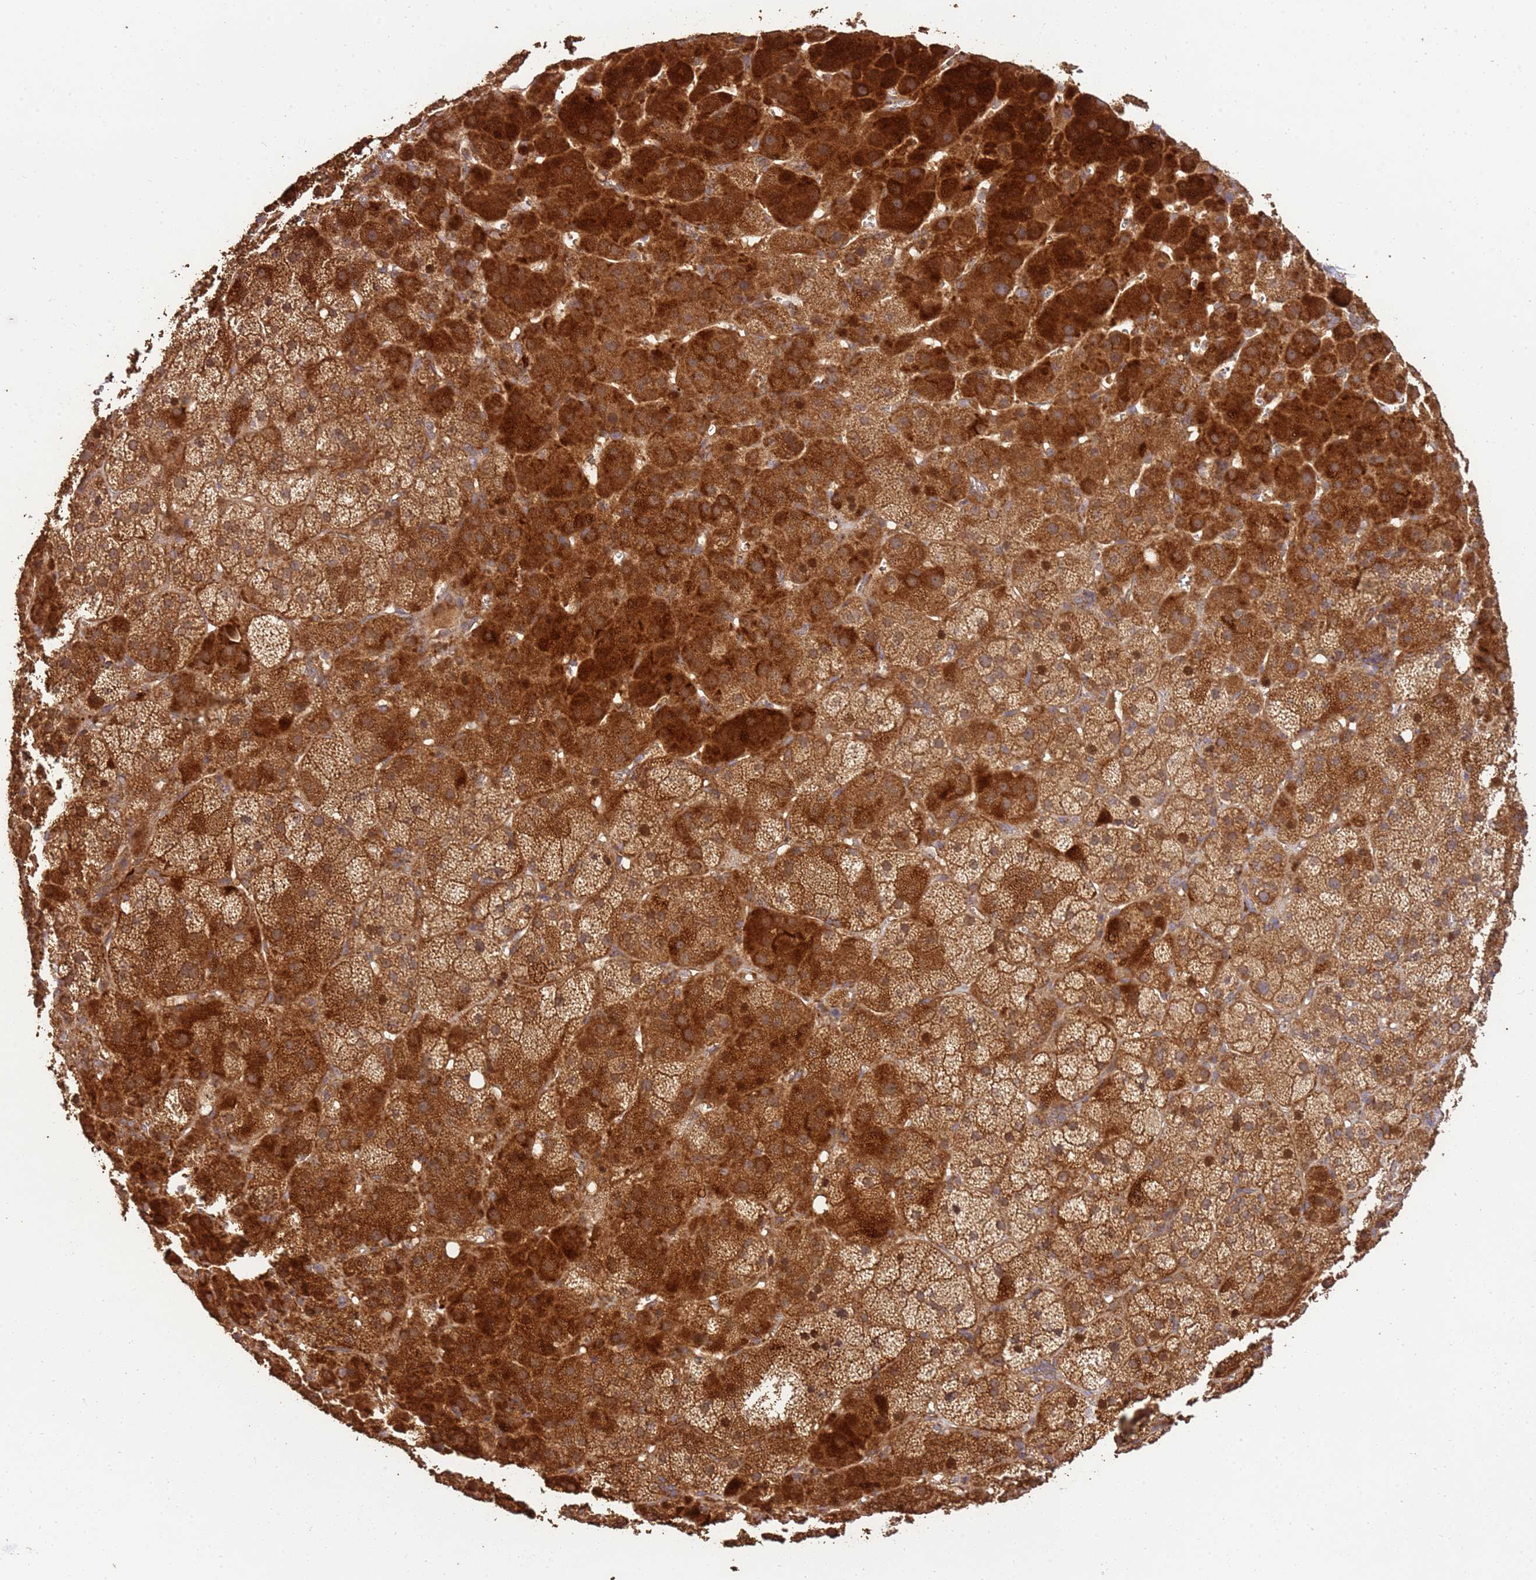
{"staining": {"intensity": "strong", "quantity": ">75%", "location": "cytoplasmic/membranous"}, "tissue": "adrenal gland", "cell_type": "Glandular cells", "image_type": "normal", "snomed": [{"axis": "morphology", "description": "Normal tissue, NOS"}, {"axis": "topography", "description": "Adrenal gland"}], "caption": "Immunohistochemical staining of normal adrenal gland shows high levels of strong cytoplasmic/membranous positivity in about >75% of glandular cells. The staining was performed using DAB, with brown indicating positive protein expression. Nuclei are stained blue with hematoxylin.", "gene": "LRRC28", "patient": {"sex": "female", "age": 57}}